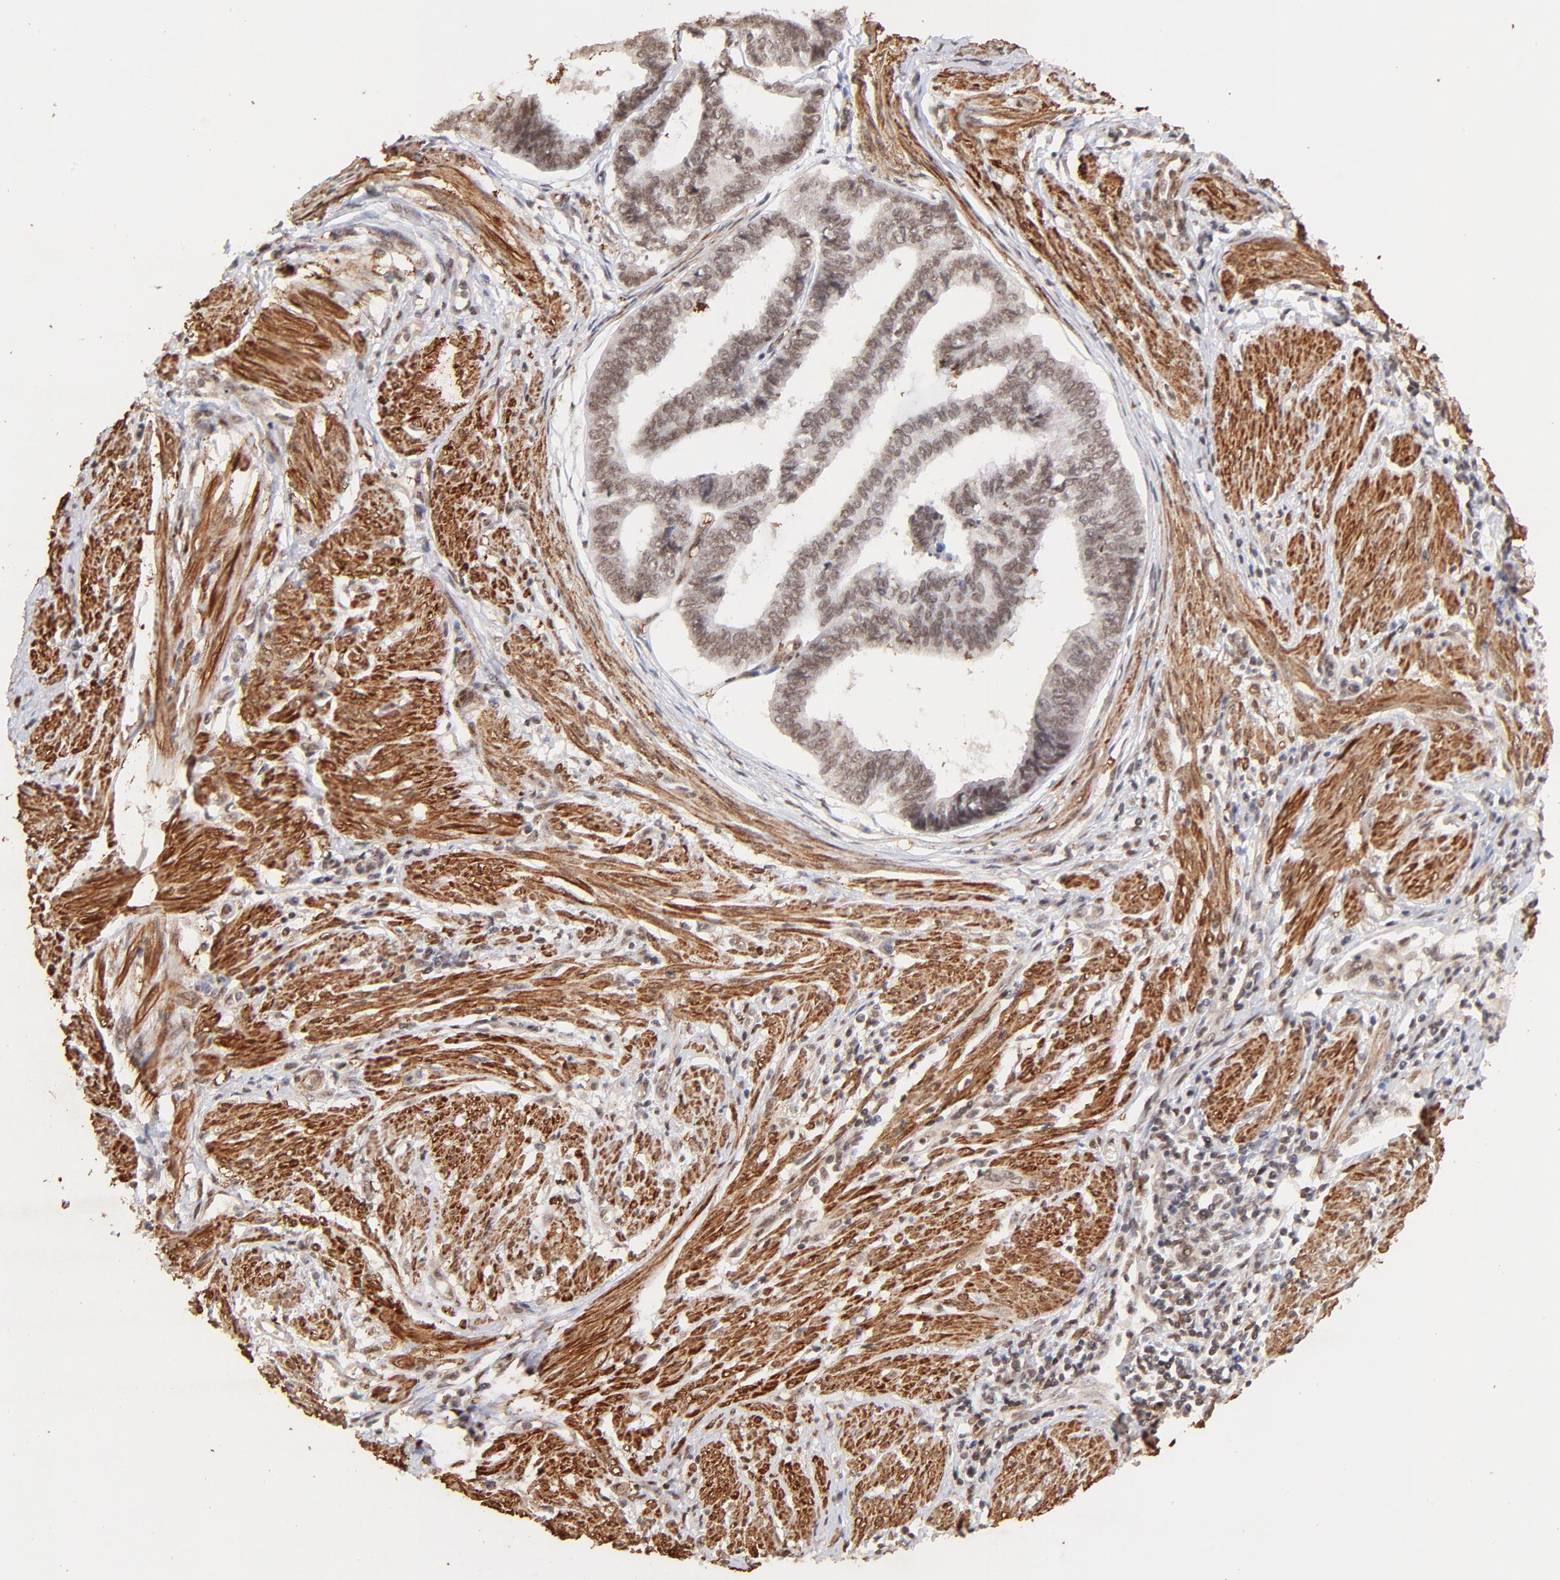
{"staining": {"intensity": "weak", "quantity": "25%-75%", "location": "cytoplasmic/membranous,nuclear"}, "tissue": "endometrial cancer", "cell_type": "Tumor cells", "image_type": "cancer", "snomed": [{"axis": "morphology", "description": "Adenocarcinoma, NOS"}, {"axis": "topography", "description": "Endometrium"}], "caption": "Approximately 25%-75% of tumor cells in human endometrial adenocarcinoma demonstrate weak cytoplasmic/membranous and nuclear protein staining as visualized by brown immunohistochemical staining.", "gene": "ZFP92", "patient": {"sex": "female", "age": 75}}